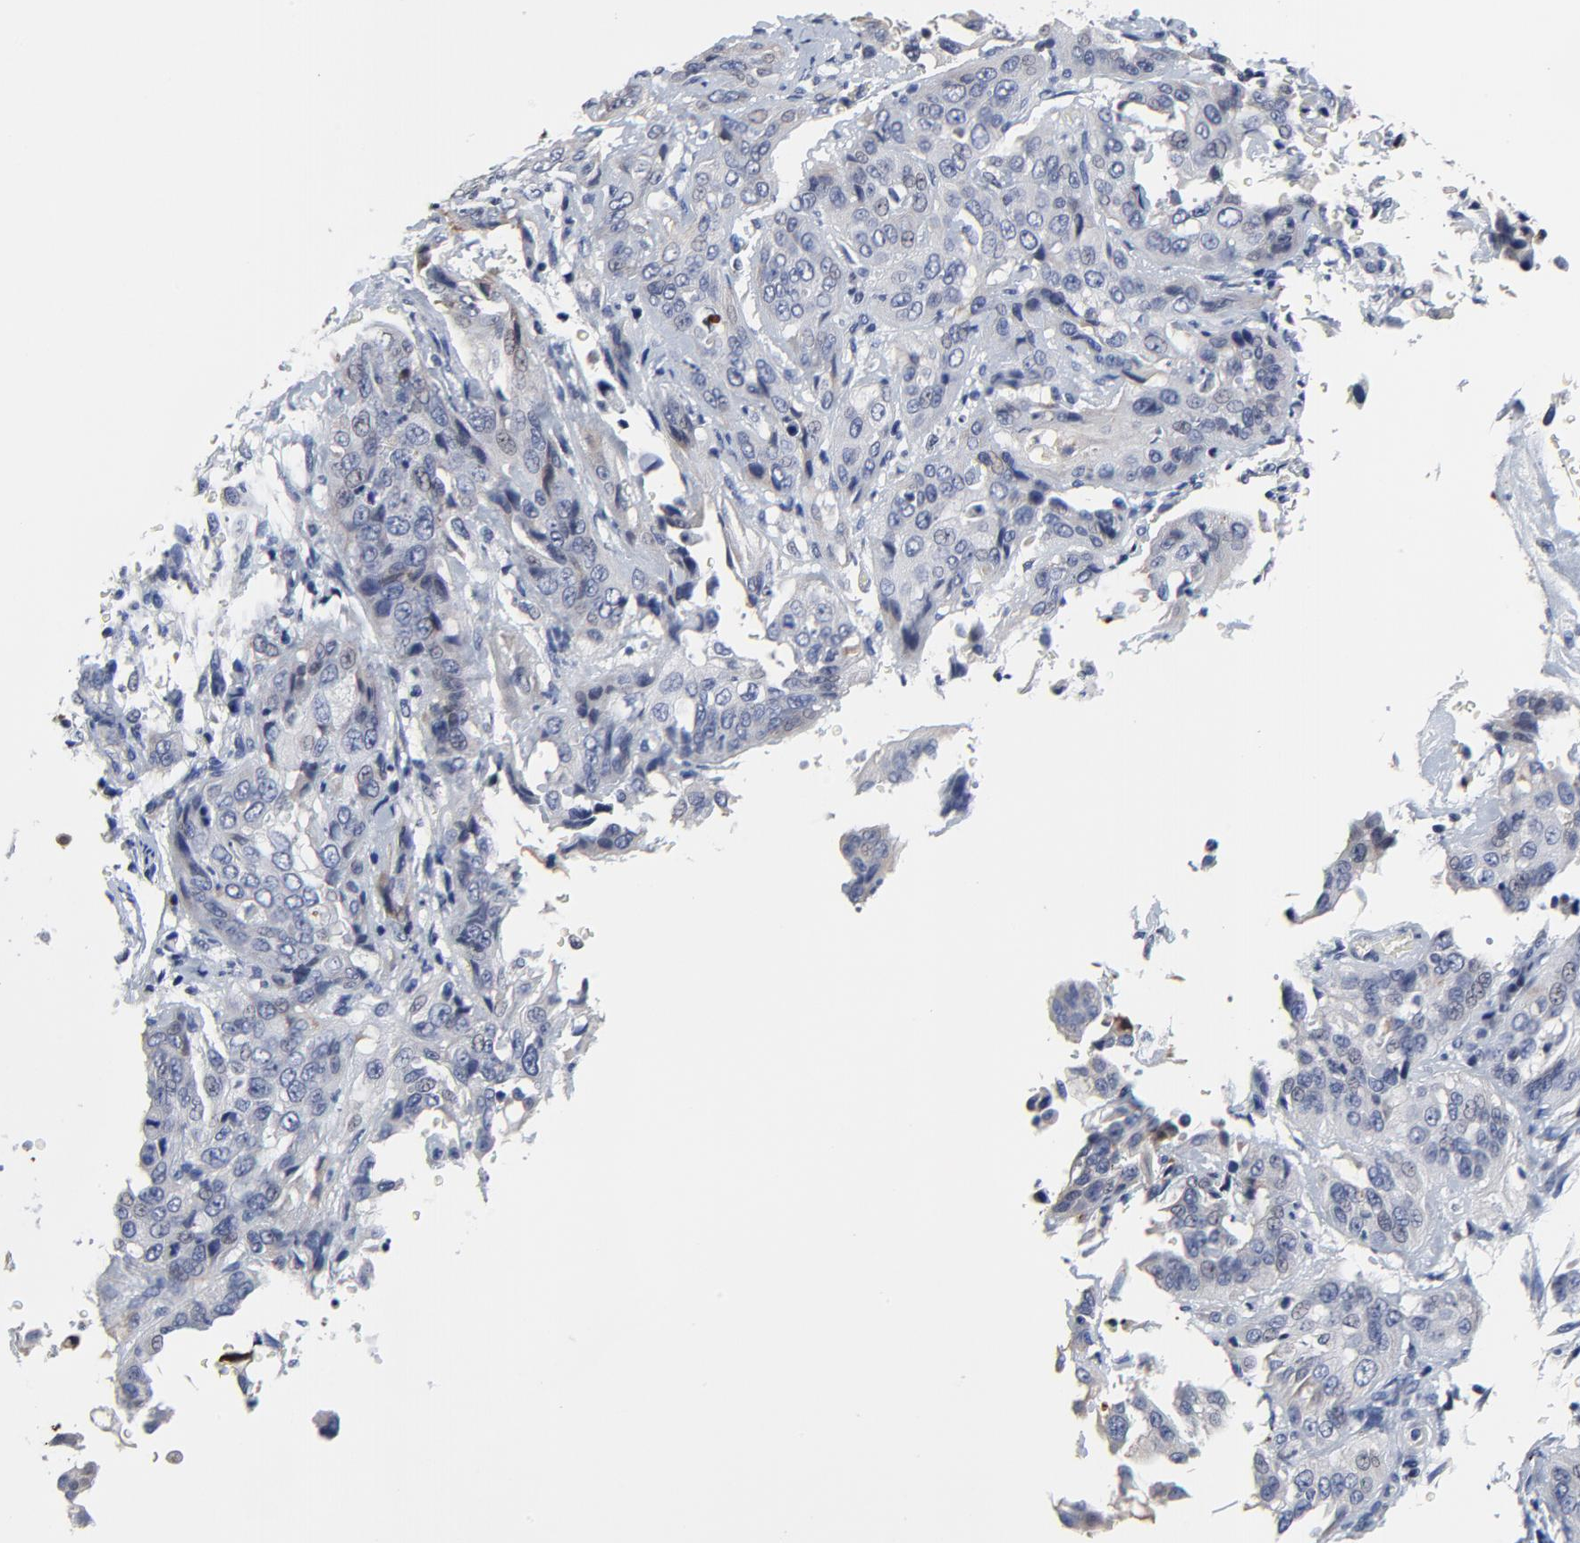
{"staining": {"intensity": "negative", "quantity": "none", "location": "none"}, "tissue": "cervical cancer", "cell_type": "Tumor cells", "image_type": "cancer", "snomed": [{"axis": "morphology", "description": "Squamous cell carcinoma, NOS"}, {"axis": "topography", "description": "Cervix"}], "caption": "This is an immunohistochemistry image of human cervical cancer. There is no staining in tumor cells.", "gene": "LNX1", "patient": {"sex": "female", "age": 41}}